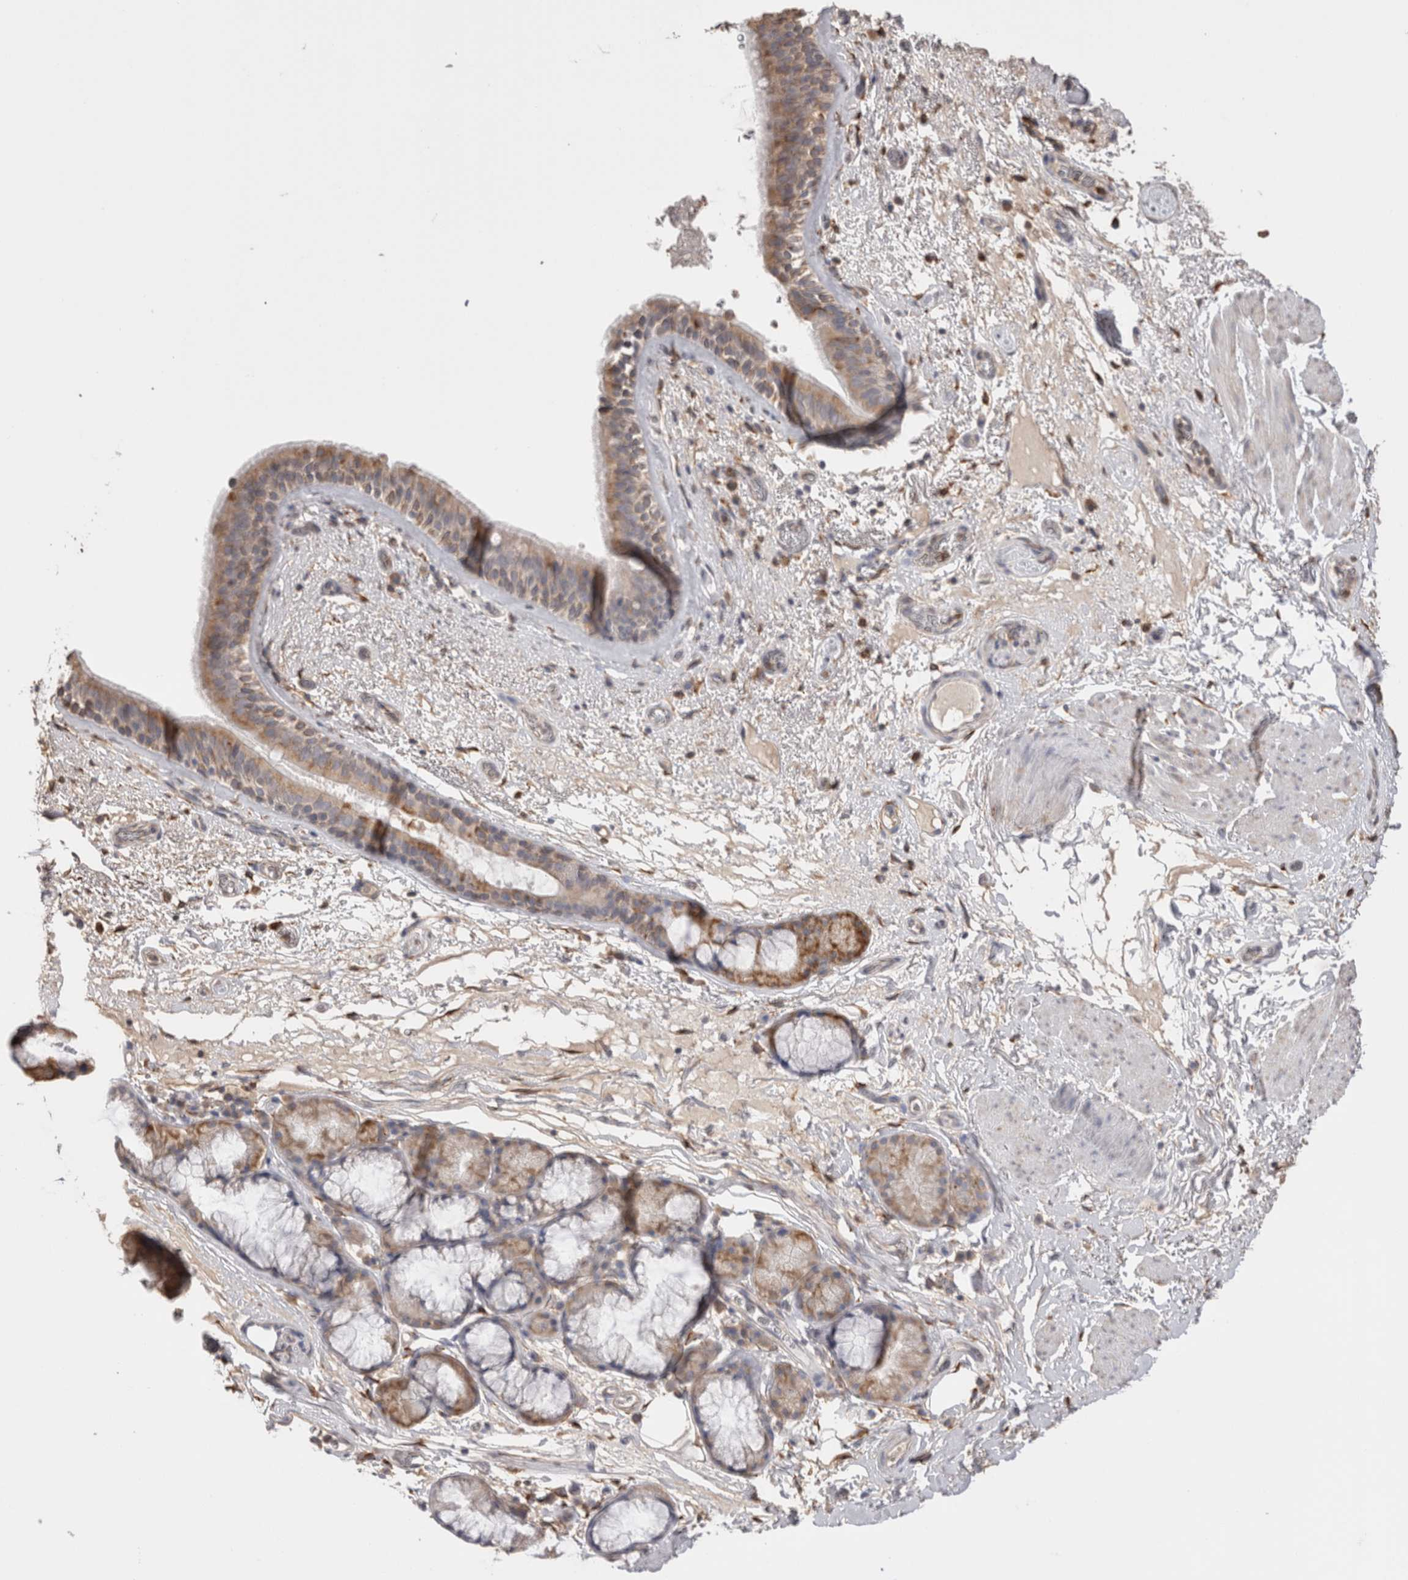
{"staining": {"intensity": "moderate", "quantity": ">75%", "location": "cytoplasmic/membranous"}, "tissue": "bronchus", "cell_type": "Respiratory epithelial cells", "image_type": "normal", "snomed": [{"axis": "morphology", "description": "Normal tissue, NOS"}, {"axis": "topography", "description": "Cartilage tissue"}], "caption": "Immunohistochemistry micrograph of unremarkable bronchus stained for a protein (brown), which demonstrates medium levels of moderate cytoplasmic/membranous expression in approximately >75% of respiratory epithelial cells.", "gene": "LRPAP1", "patient": {"sex": "female", "age": 63}}